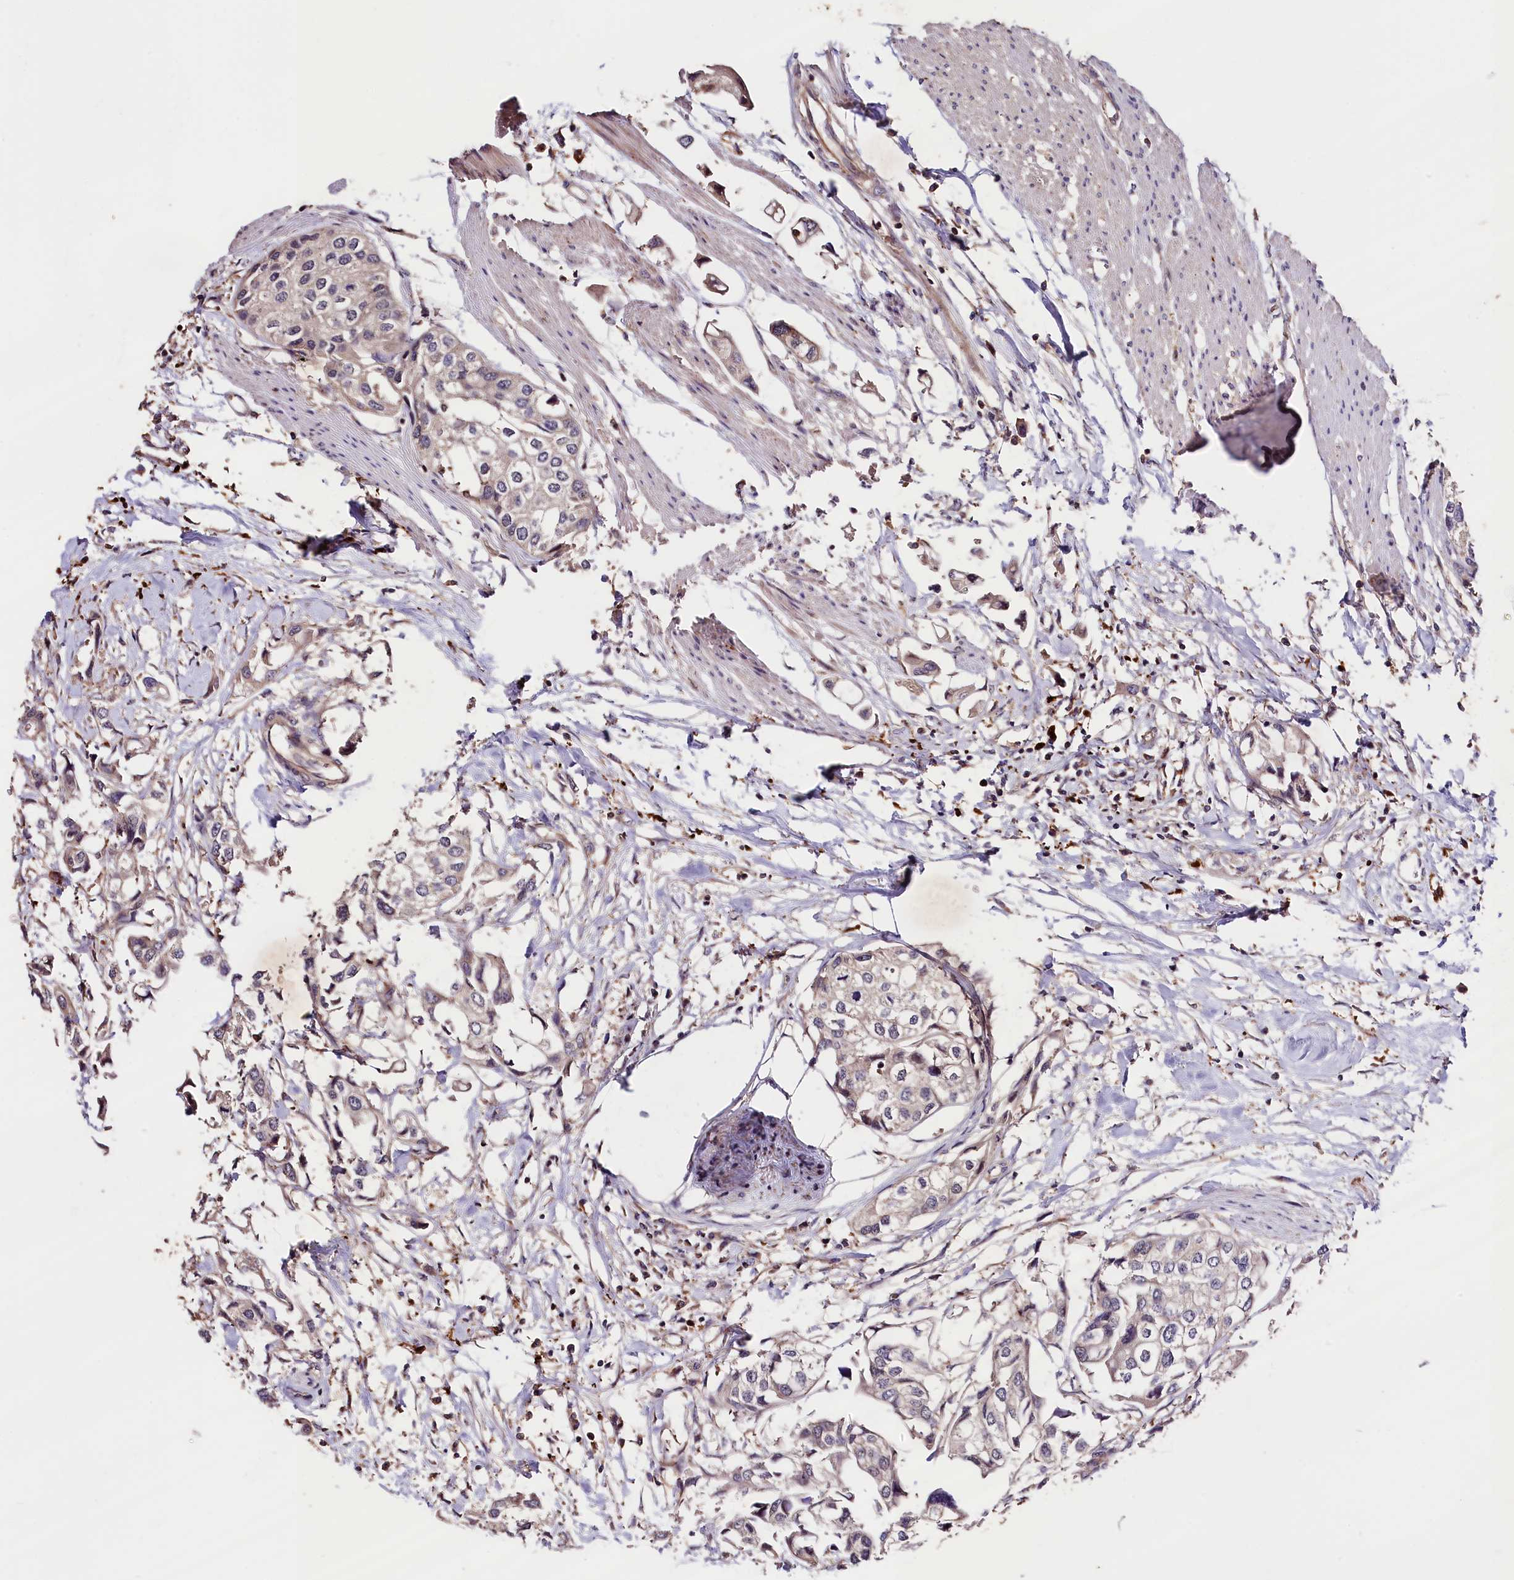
{"staining": {"intensity": "negative", "quantity": "none", "location": "none"}, "tissue": "urothelial cancer", "cell_type": "Tumor cells", "image_type": "cancer", "snomed": [{"axis": "morphology", "description": "Urothelial carcinoma, High grade"}, {"axis": "topography", "description": "Urinary bladder"}], "caption": "An immunohistochemistry (IHC) image of urothelial cancer is shown. There is no staining in tumor cells of urothelial cancer. (DAB (3,3'-diaminobenzidine) immunohistochemistry (IHC) visualized using brightfield microscopy, high magnification).", "gene": "CACNA1H", "patient": {"sex": "male", "age": 64}}